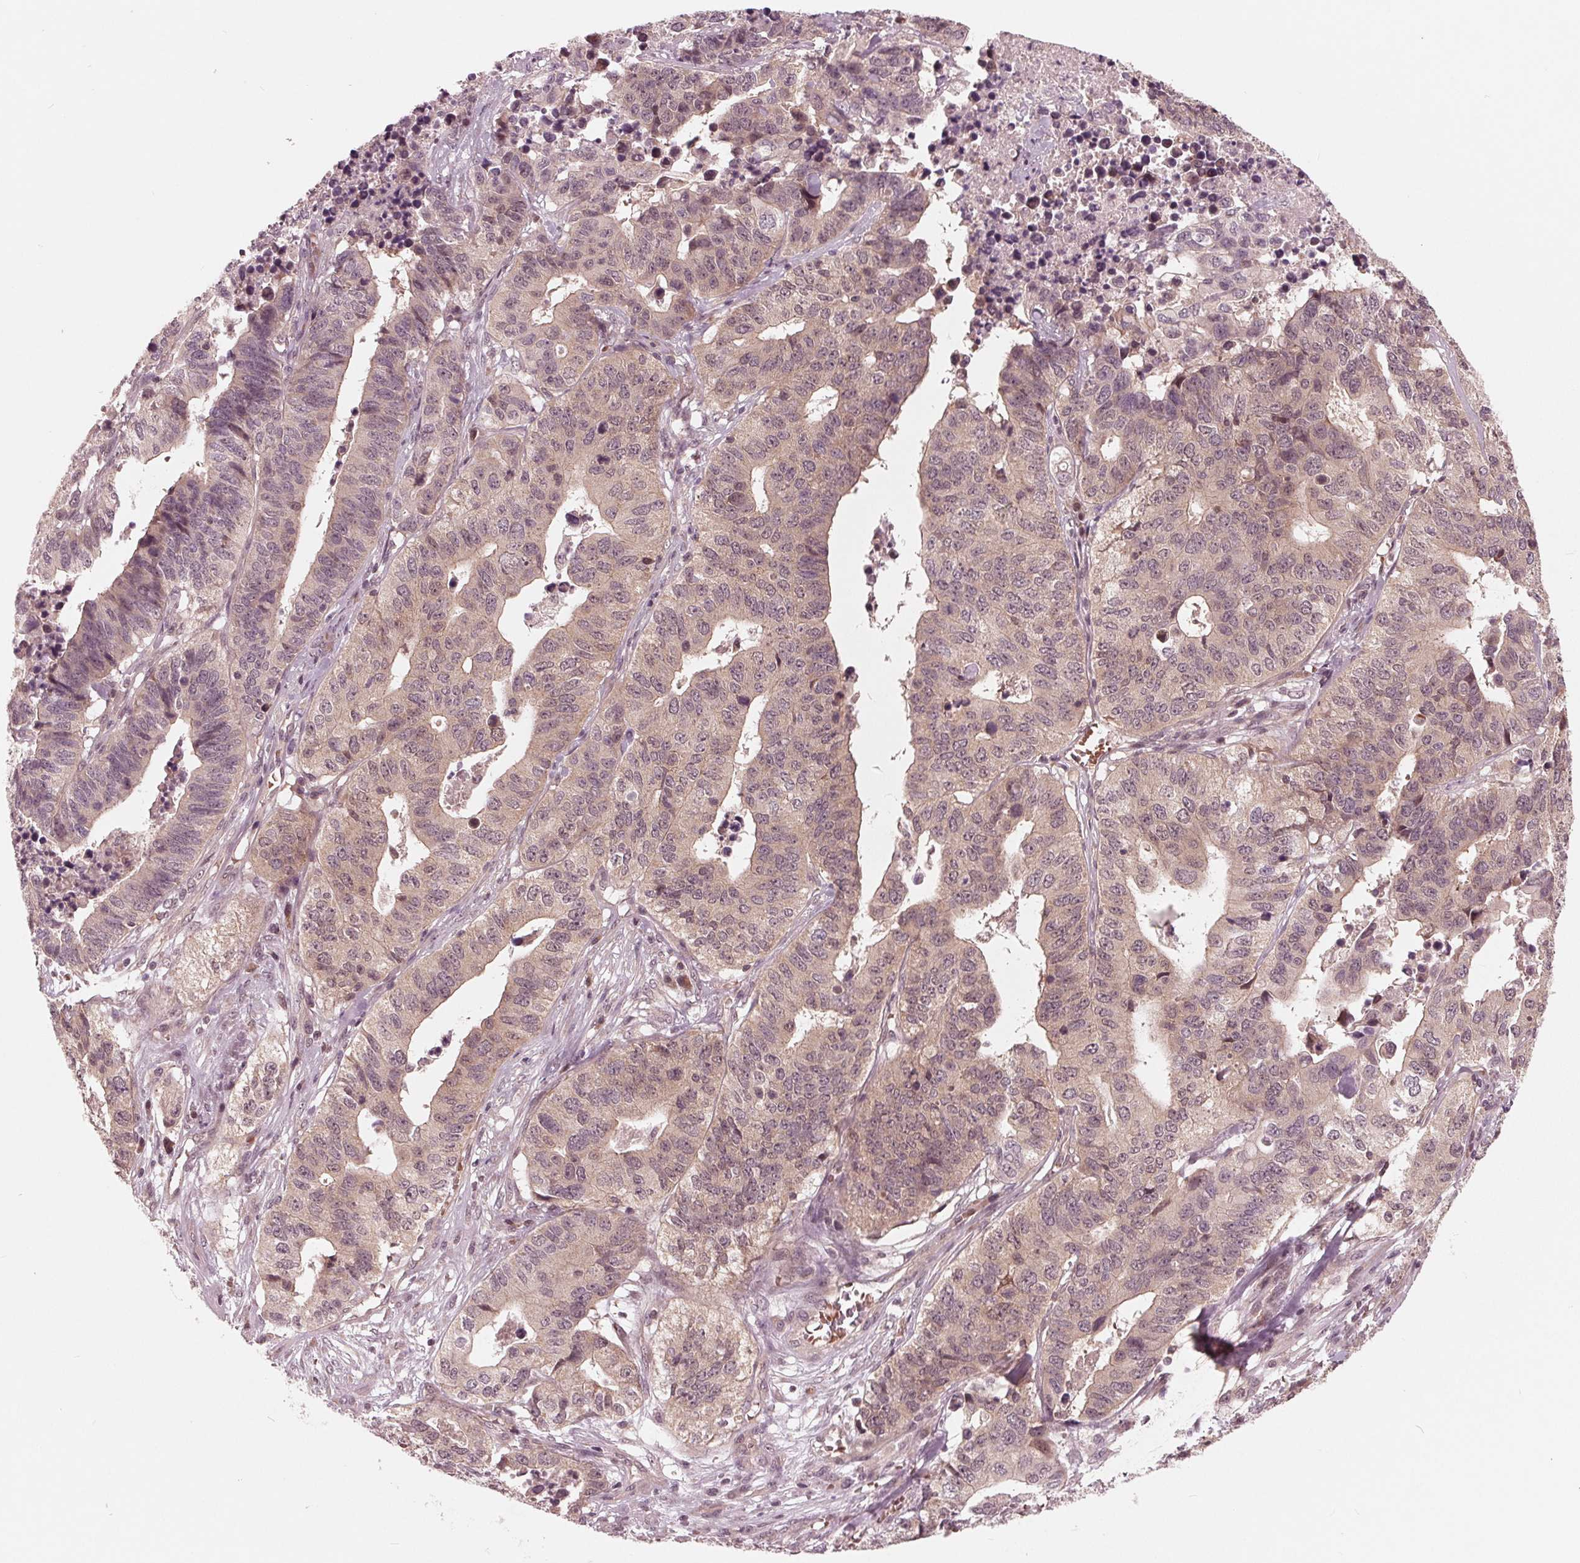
{"staining": {"intensity": "weak", "quantity": ">75%", "location": "cytoplasmic/membranous"}, "tissue": "stomach cancer", "cell_type": "Tumor cells", "image_type": "cancer", "snomed": [{"axis": "morphology", "description": "Adenocarcinoma, NOS"}, {"axis": "topography", "description": "Stomach, upper"}], "caption": "Stomach adenocarcinoma stained with immunohistochemistry displays weak cytoplasmic/membranous expression in approximately >75% of tumor cells. (Stains: DAB in brown, nuclei in blue, Microscopy: brightfield microscopy at high magnification).", "gene": "UBALD1", "patient": {"sex": "female", "age": 67}}